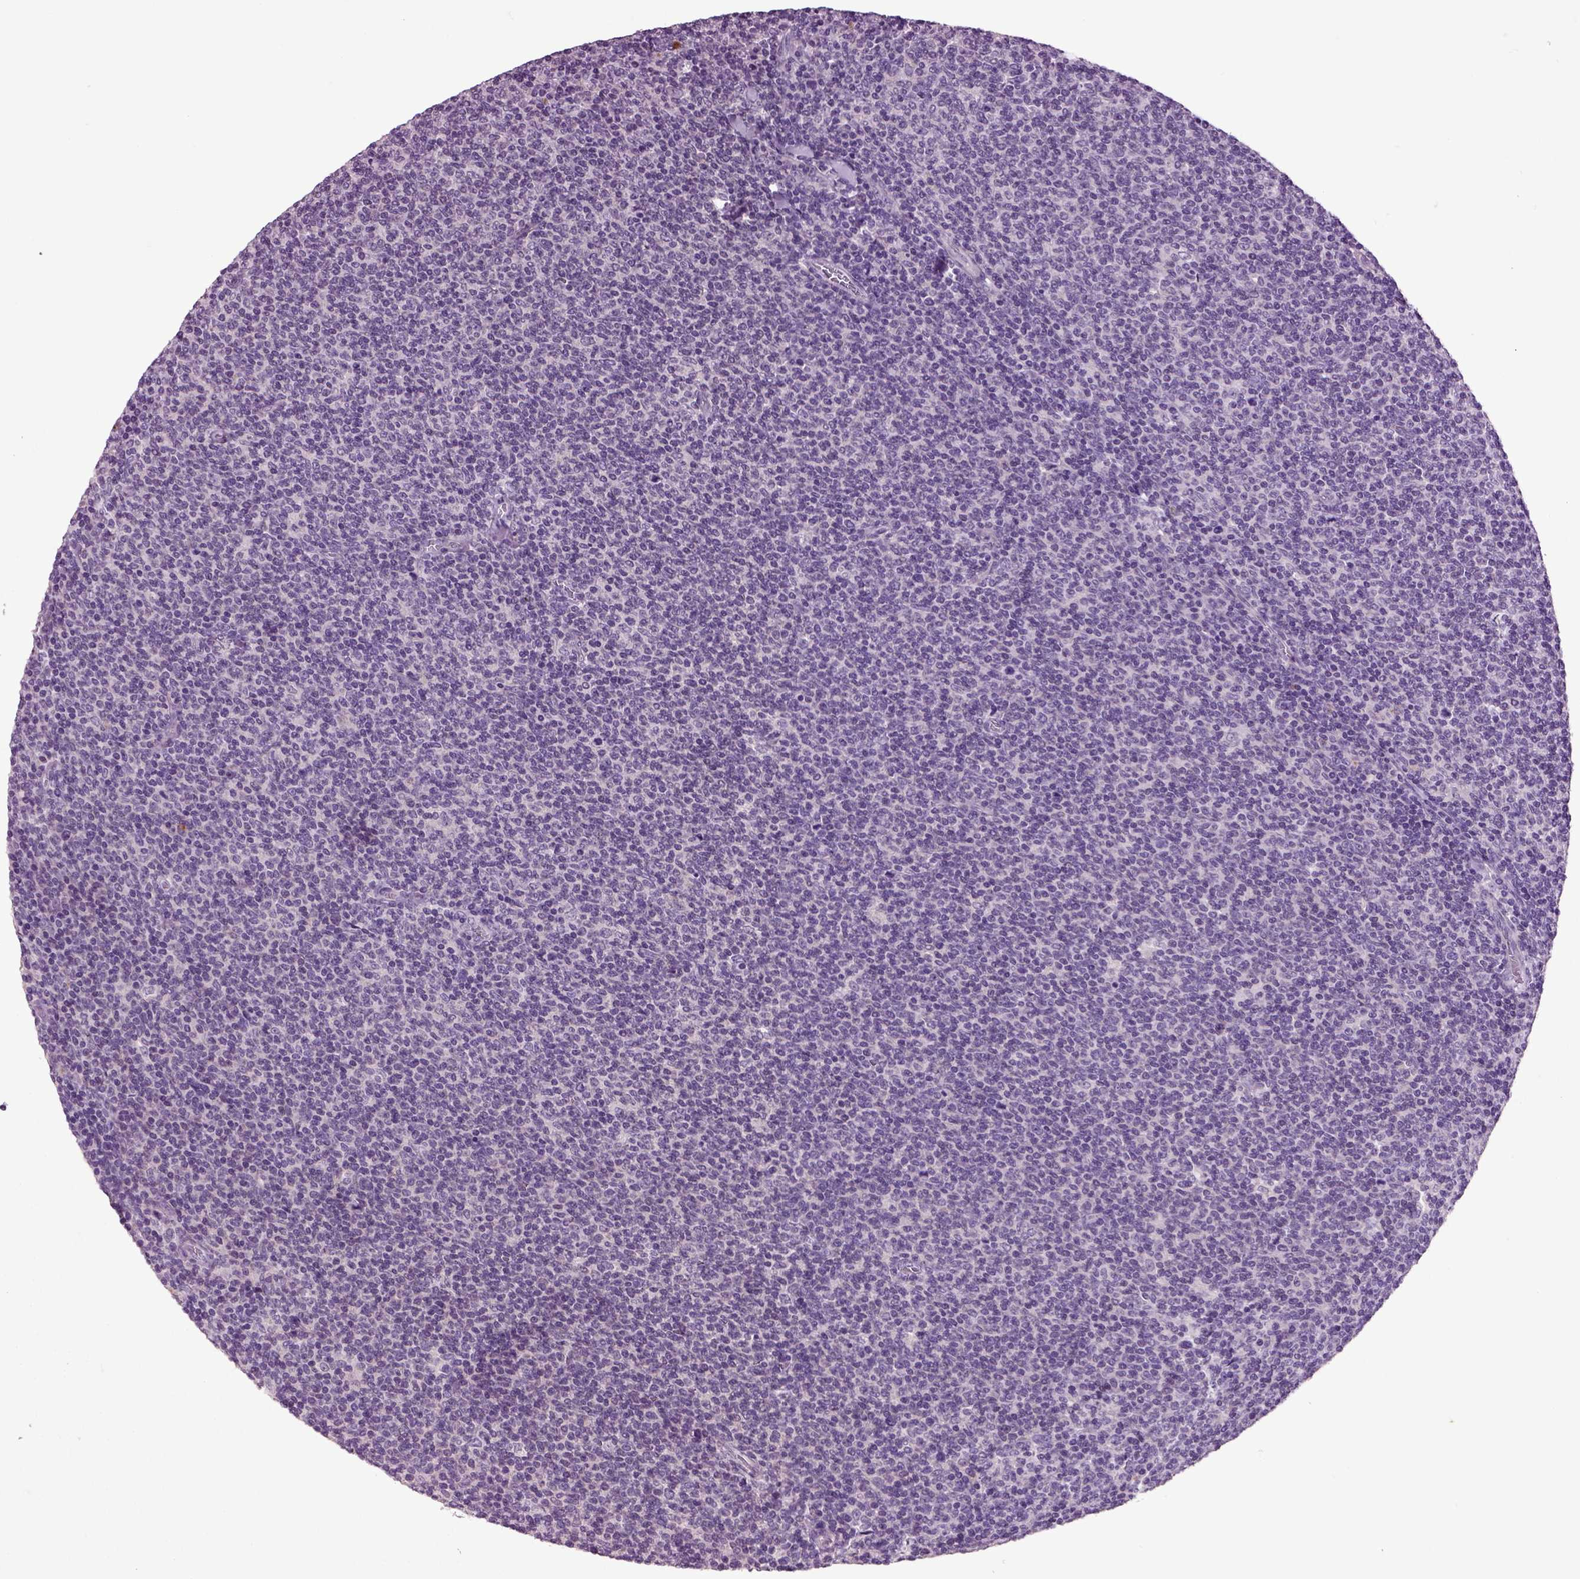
{"staining": {"intensity": "negative", "quantity": "none", "location": "none"}, "tissue": "lymphoma", "cell_type": "Tumor cells", "image_type": "cancer", "snomed": [{"axis": "morphology", "description": "Malignant lymphoma, non-Hodgkin's type, Low grade"}, {"axis": "topography", "description": "Lymph node"}], "caption": "Immunohistochemistry (IHC) of human lymphoma demonstrates no positivity in tumor cells.", "gene": "CRHR1", "patient": {"sex": "male", "age": 52}}